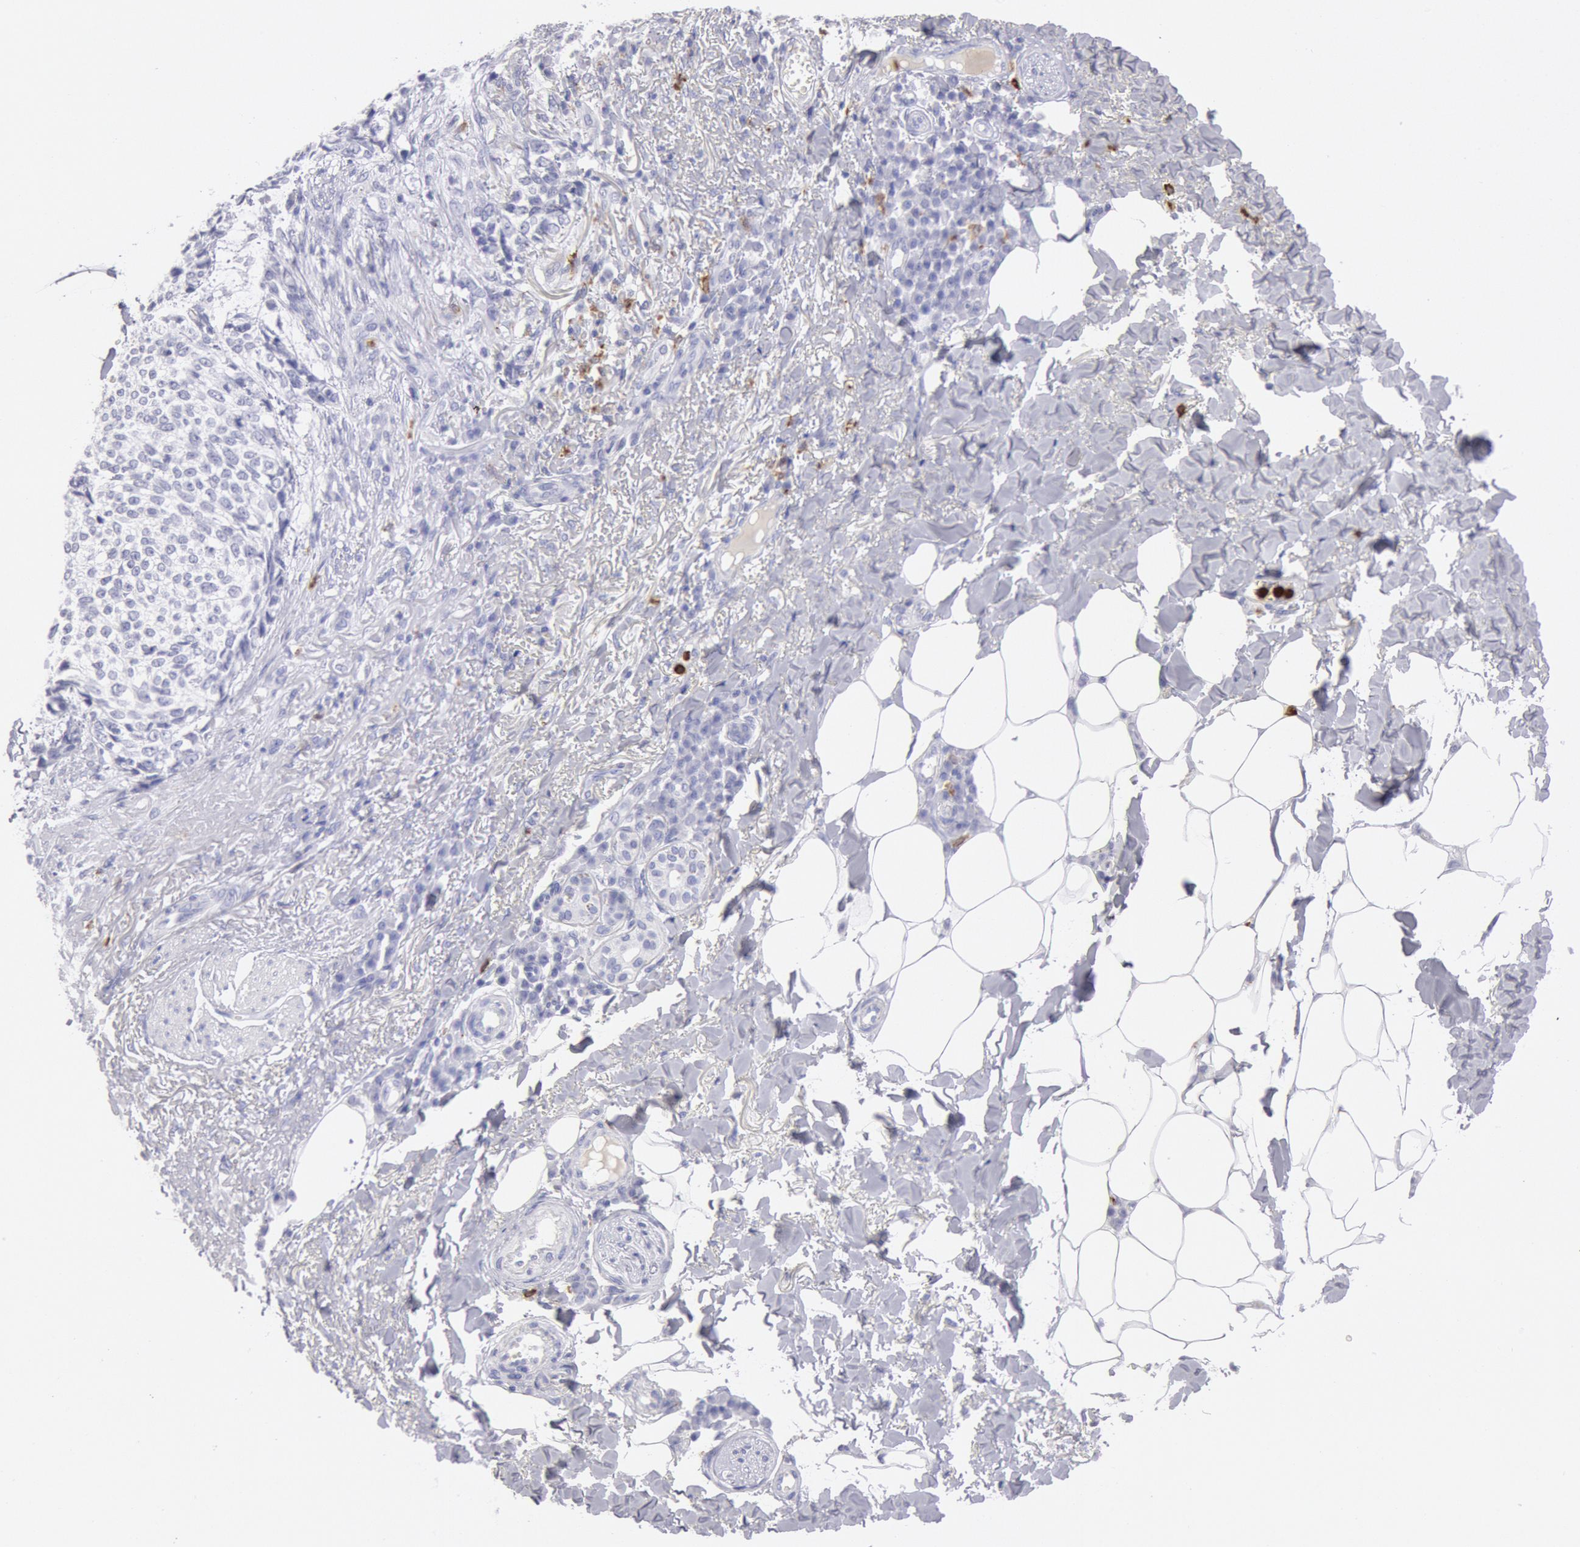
{"staining": {"intensity": "negative", "quantity": "none", "location": "none"}, "tissue": "skin cancer", "cell_type": "Tumor cells", "image_type": "cancer", "snomed": [{"axis": "morphology", "description": "Basal cell carcinoma"}, {"axis": "topography", "description": "Skin"}], "caption": "A high-resolution photomicrograph shows IHC staining of skin cancer (basal cell carcinoma), which shows no significant expression in tumor cells. (Brightfield microscopy of DAB IHC at high magnification).", "gene": "FCN1", "patient": {"sex": "female", "age": 89}}